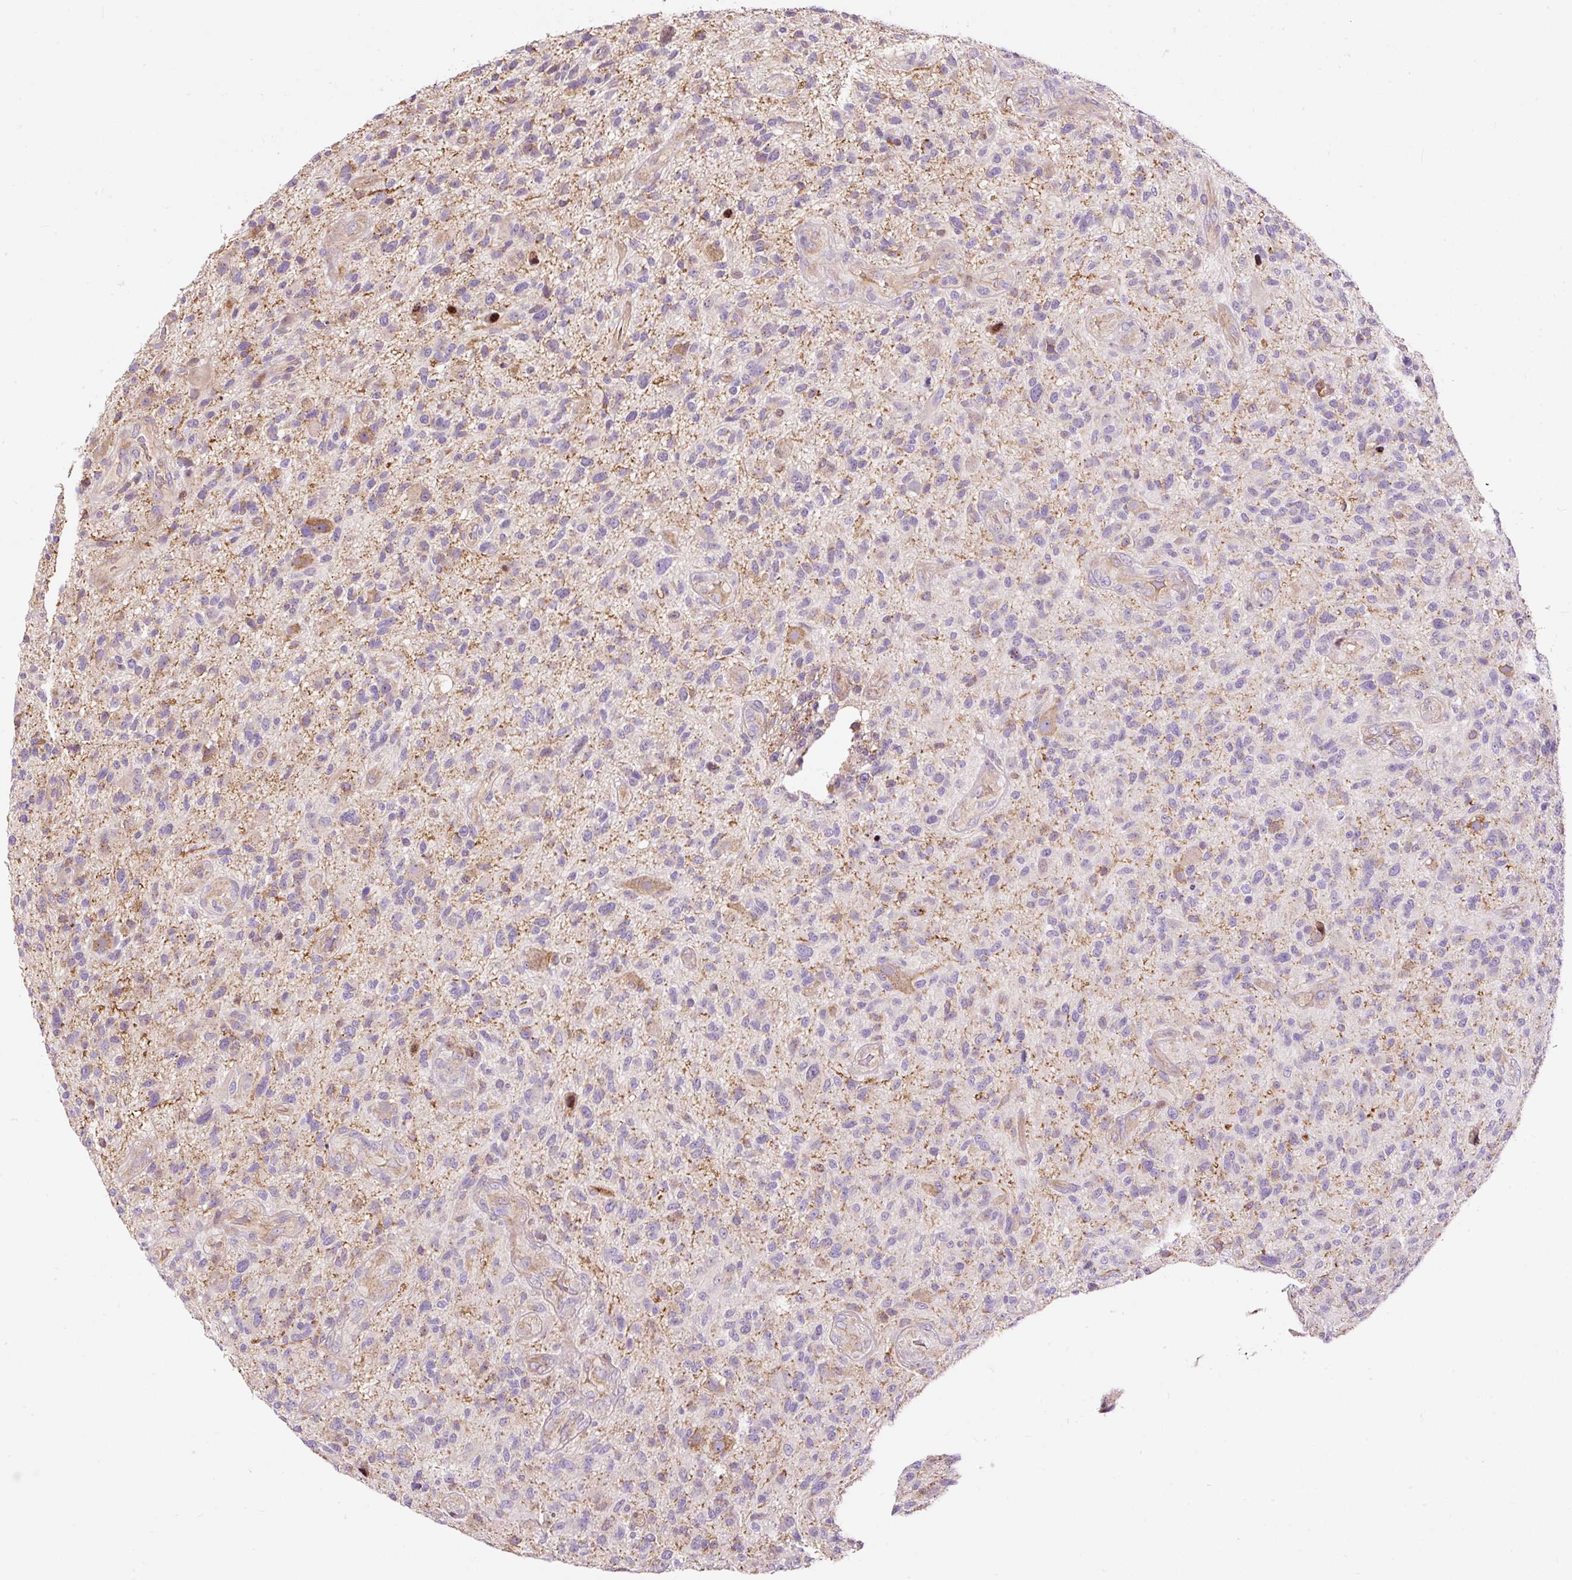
{"staining": {"intensity": "weak", "quantity": "<25%", "location": "cytoplasmic/membranous"}, "tissue": "glioma", "cell_type": "Tumor cells", "image_type": "cancer", "snomed": [{"axis": "morphology", "description": "Glioma, malignant, High grade"}, {"axis": "topography", "description": "Brain"}], "caption": "Glioma was stained to show a protein in brown. There is no significant positivity in tumor cells. Nuclei are stained in blue.", "gene": "BOLA3", "patient": {"sex": "male", "age": 47}}